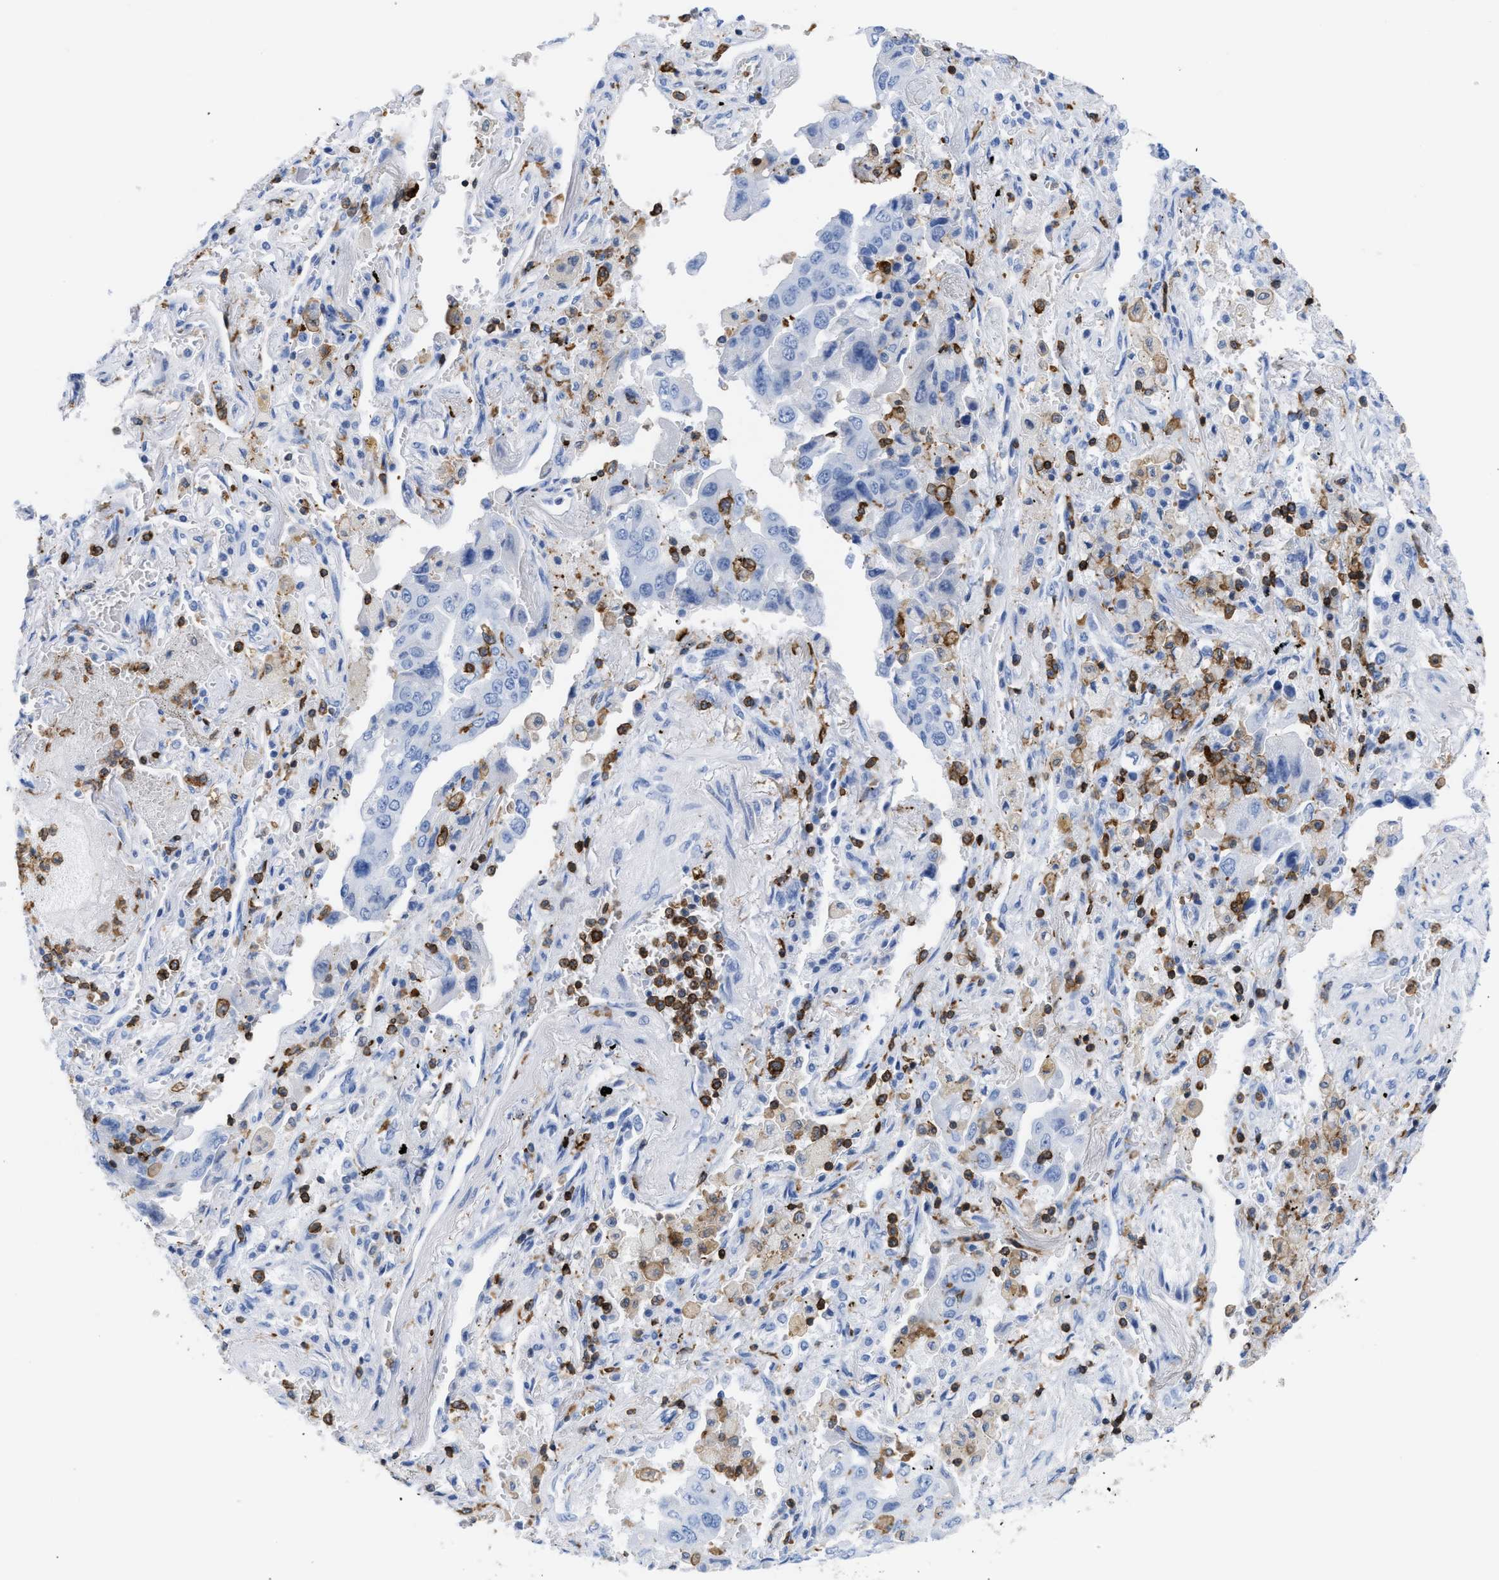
{"staining": {"intensity": "negative", "quantity": "none", "location": "none"}, "tissue": "lung cancer", "cell_type": "Tumor cells", "image_type": "cancer", "snomed": [{"axis": "morphology", "description": "Adenocarcinoma, NOS"}, {"axis": "topography", "description": "Lung"}], "caption": "There is no significant staining in tumor cells of adenocarcinoma (lung).", "gene": "LCP1", "patient": {"sex": "female", "age": 65}}